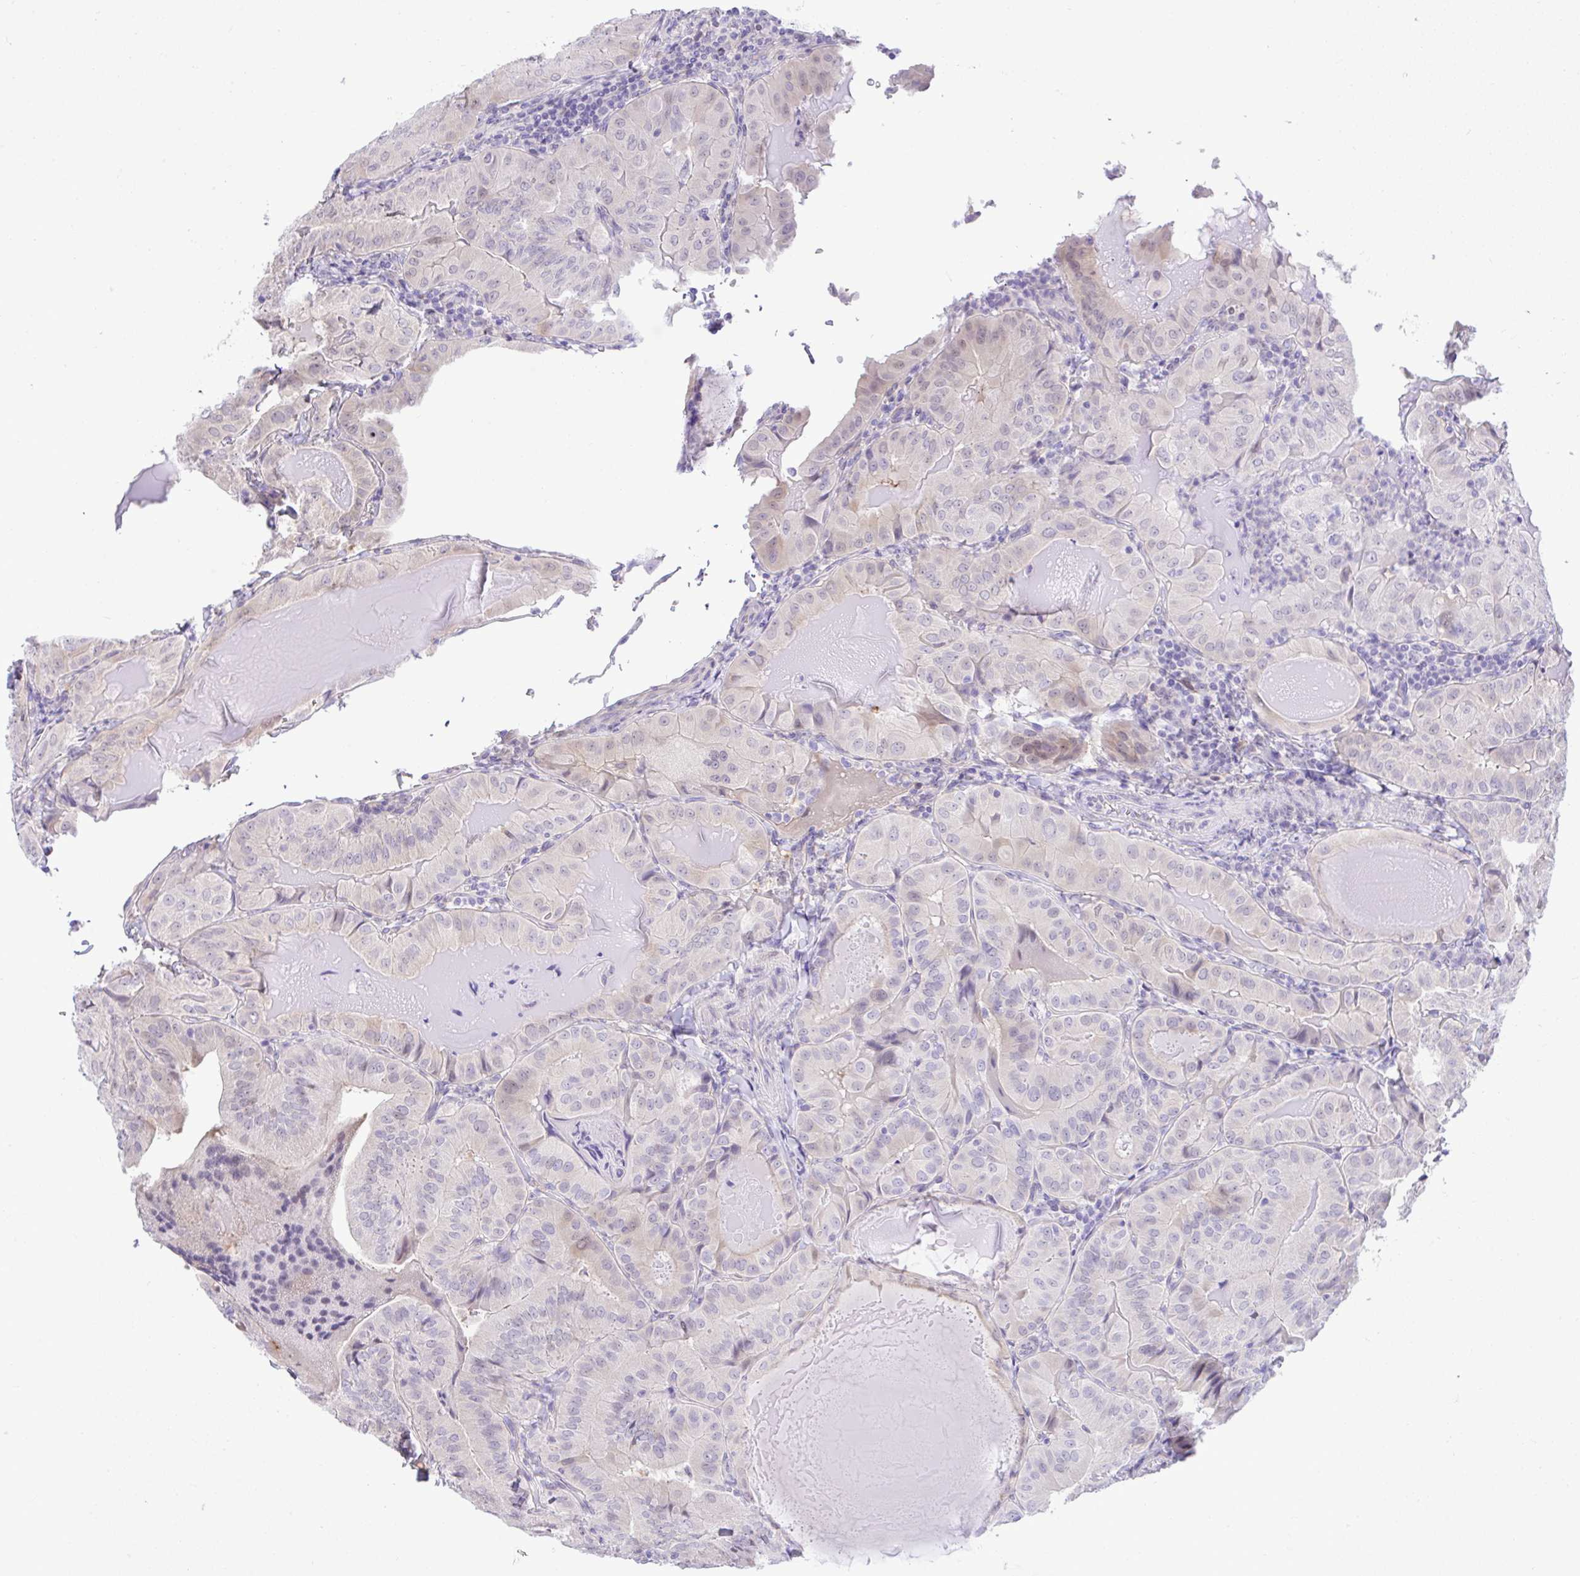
{"staining": {"intensity": "weak", "quantity": "<25%", "location": "nuclear"}, "tissue": "thyroid cancer", "cell_type": "Tumor cells", "image_type": "cancer", "snomed": [{"axis": "morphology", "description": "Papillary adenocarcinoma, NOS"}, {"axis": "topography", "description": "Thyroid gland"}], "caption": "Protein analysis of thyroid cancer (papillary adenocarcinoma) exhibits no significant positivity in tumor cells.", "gene": "ZNF485", "patient": {"sex": "female", "age": 68}}